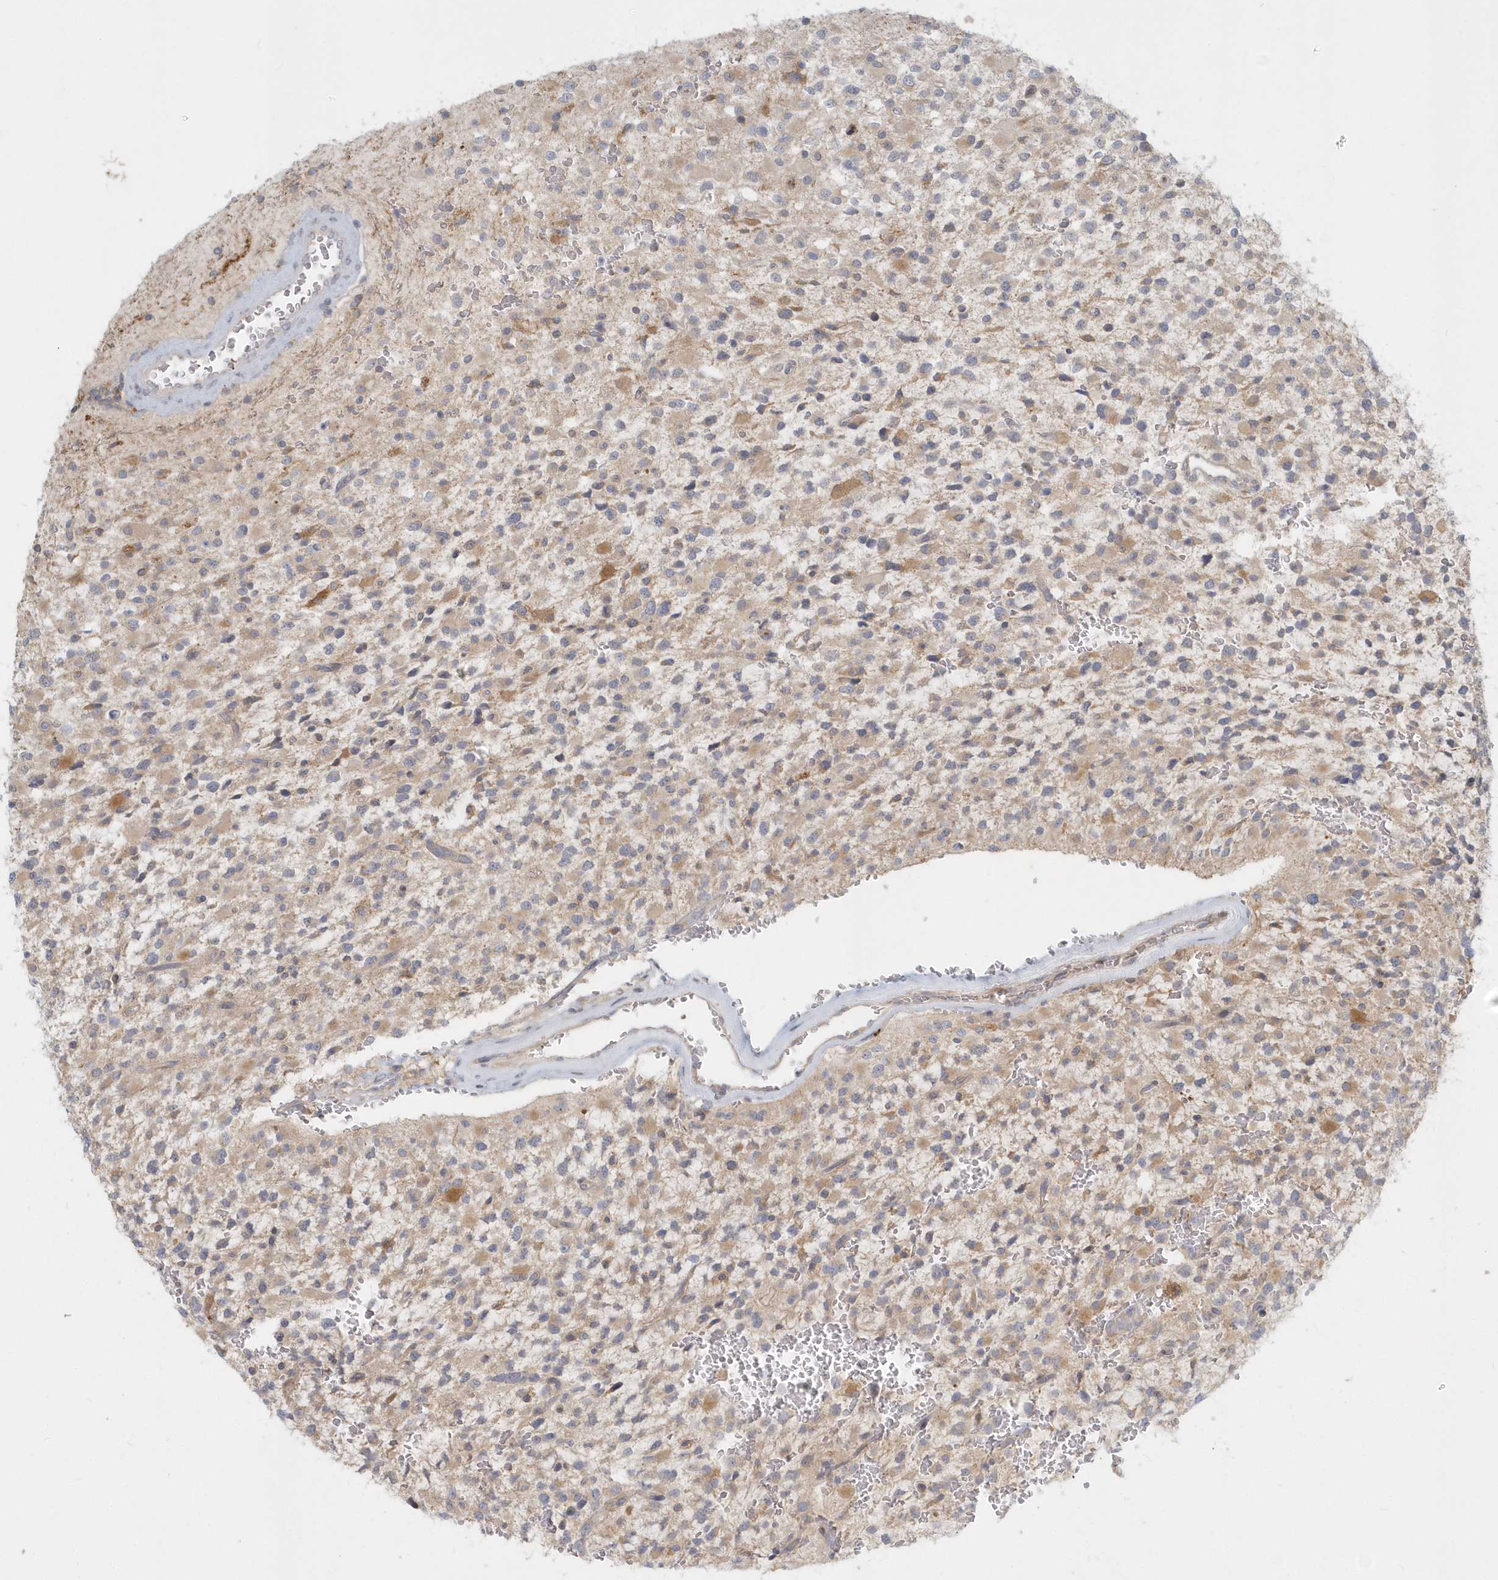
{"staining": {"intensity": "weak", "quantity": "25%-75%", "location": "cytoplasmic/membranous"}, "tissue": "glioma", "cell_type": "Tumor cells", "image_type": "cancer", "snomed": [{"axis": "morphology", "description": "Glioma, malignant, High grade"}, {"axis": "topography", "description": "Brain"}], "caption": "A low amount of weak cytoplasmic/membranous positivity is identified in approximately 25%-75% of tumor cells in high-grade glioma (malignant) tissue.", "gene": "NAPB", "patient": {"sex": "male", "age": 34}}